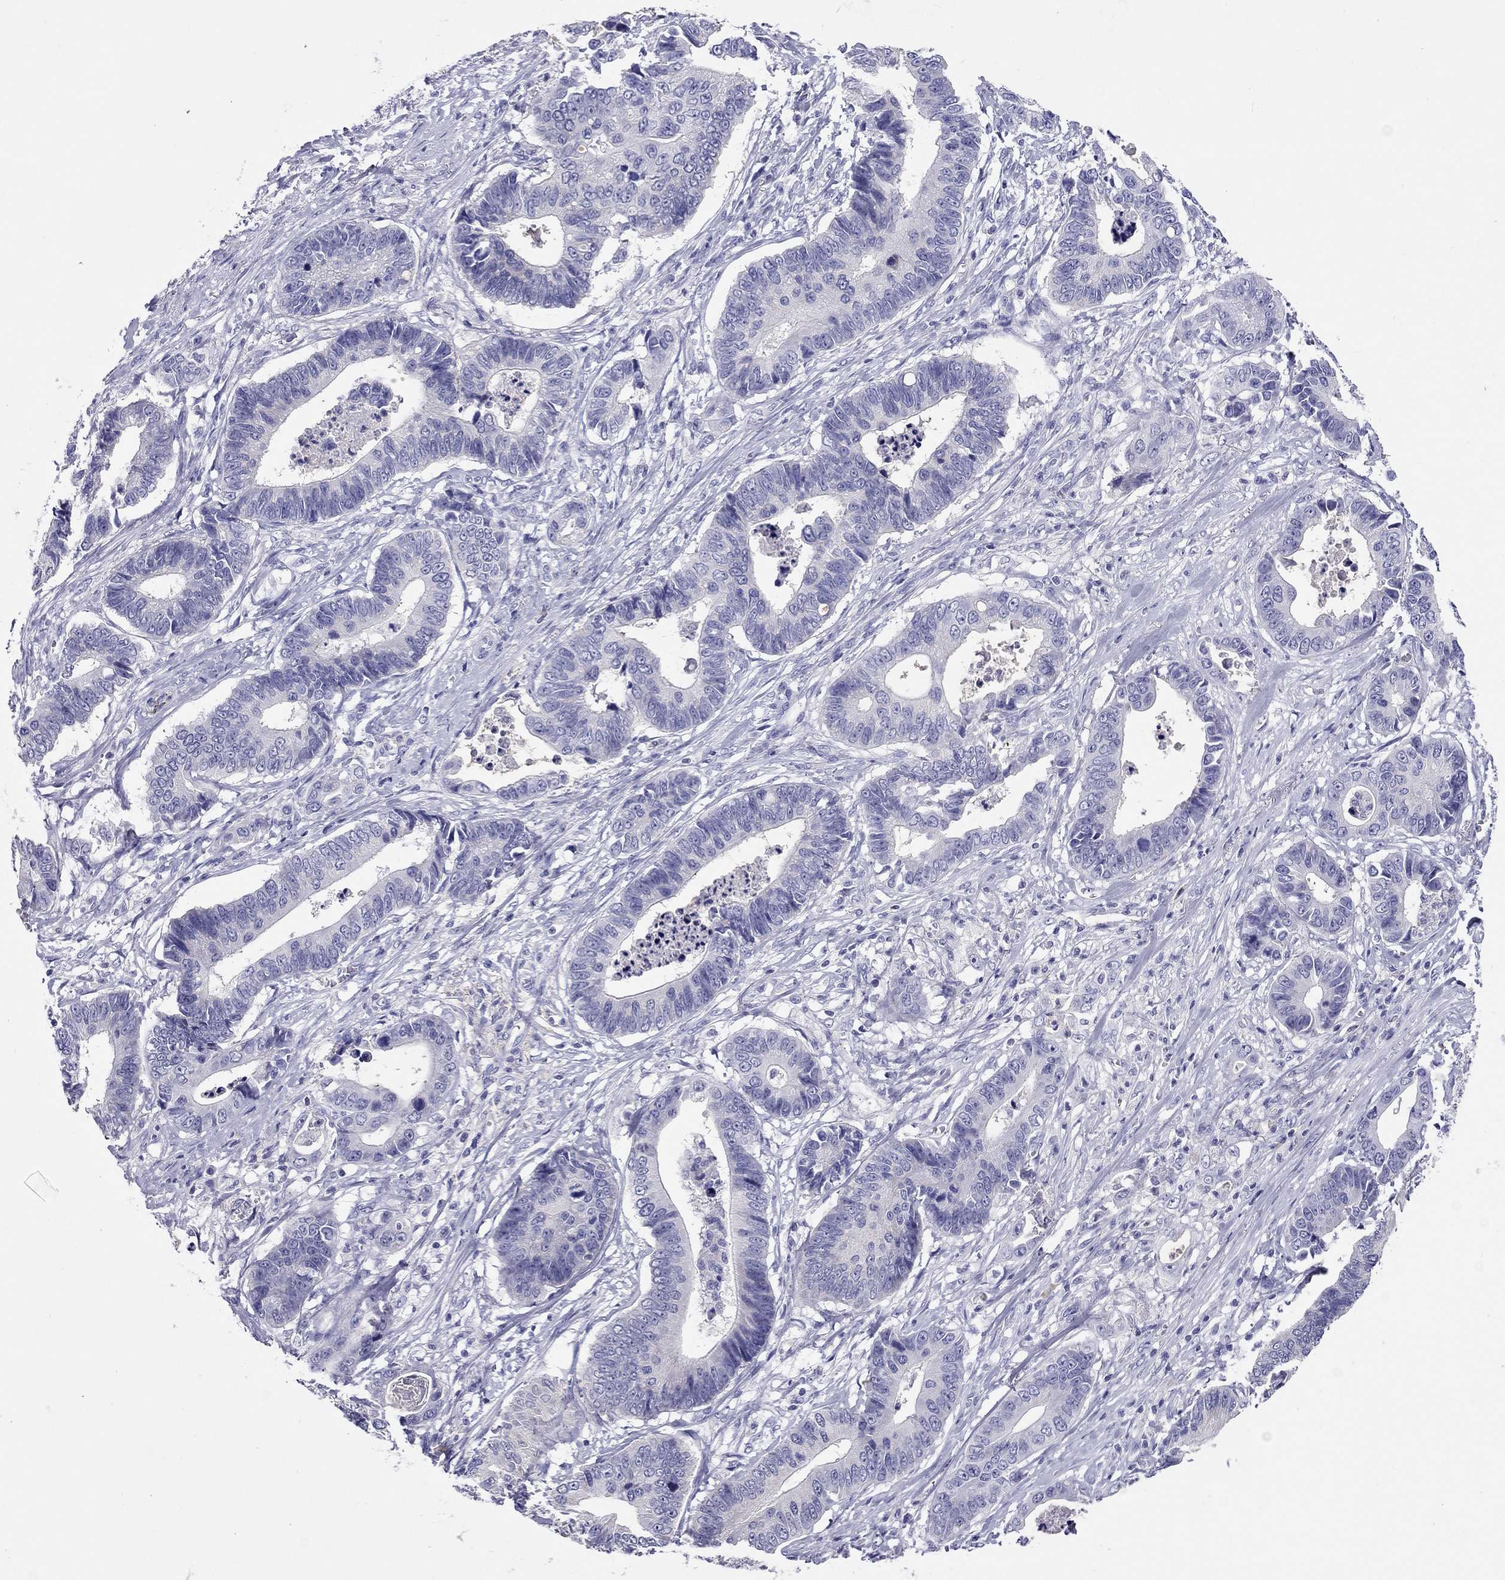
{"staining": {"intensity": "negative", "quantity": "none", "location": "none"}, "tissue": "stomach cancer", "cell_type": "Tumor cells", "image_type": "cancer", "snomed": [{"axis": "morphology", "description": "Adenocarcinoma, NOS"}, {"axis": "topography", "description": "Stomach"}], "caption": "Protein analysis of stomach cancer (adenocarcinoma) demonstrates no significant positivity in tumor cells. The staining is performed using DAB brown chromogen with nuclei counter-stained in using hematoxylin.", "gene": "CALHM1", "patient": {"sex": "male", "age": 84}}